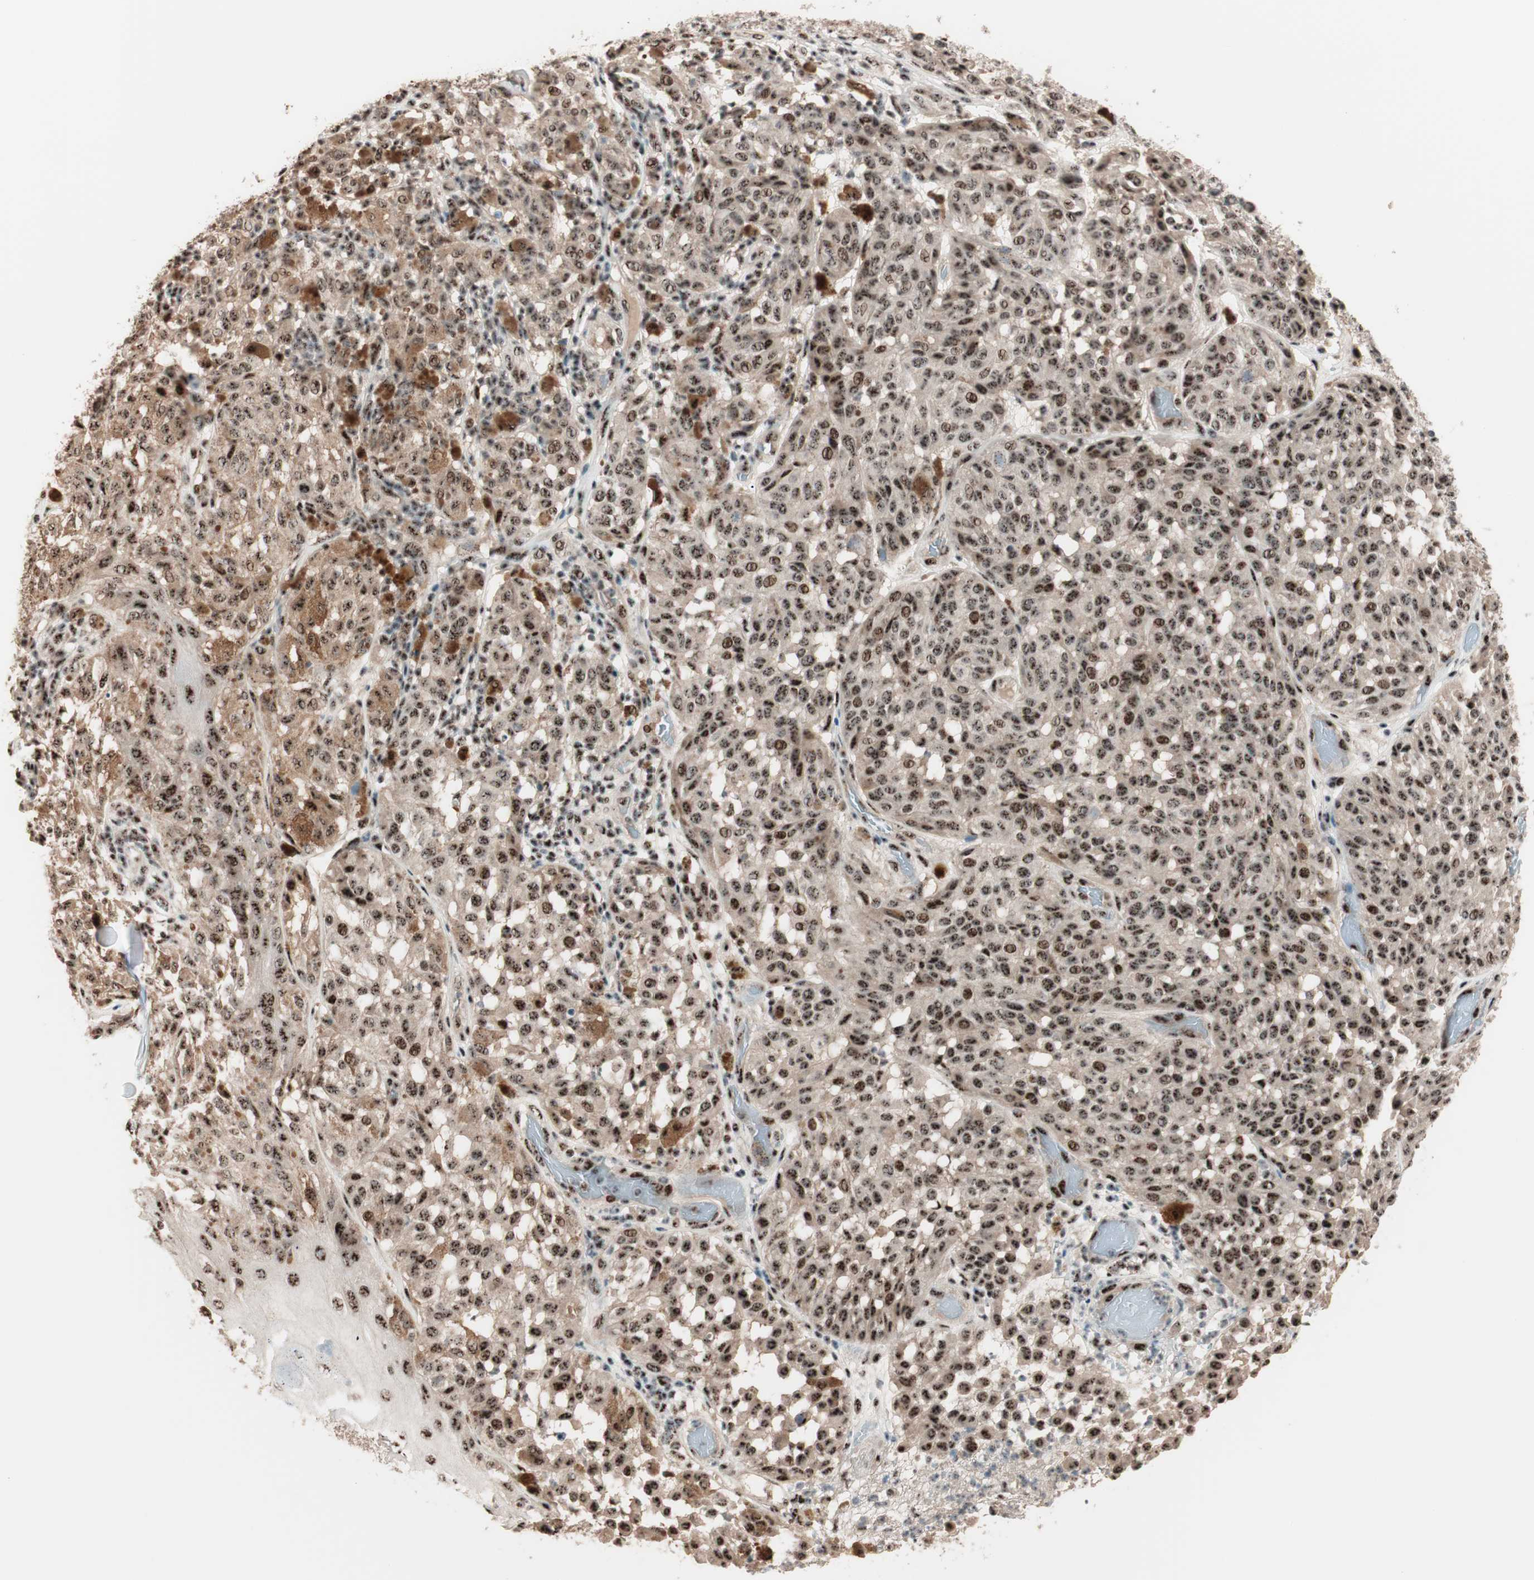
{"staining": {"intensity": "moderate", "quantity": ">75%", "location": "cytoplasmic/membranous,nuclear"}, "tissue": "melanoma", "cell_type": "Tumor cells", "image_type": "cancer", "snomed": [{"axis": "morphology", "description": "Malignant melanoma, NOS"}, {"axis": "topography", "description": "Skin"}], "caption": "A brown stain shows moderate cytoplasmic/membranous and nuclear expression of a protein in human melanoma tumor cells.", "gene": "NR5A2", "patient": {"sex": "female", "age": 46}}